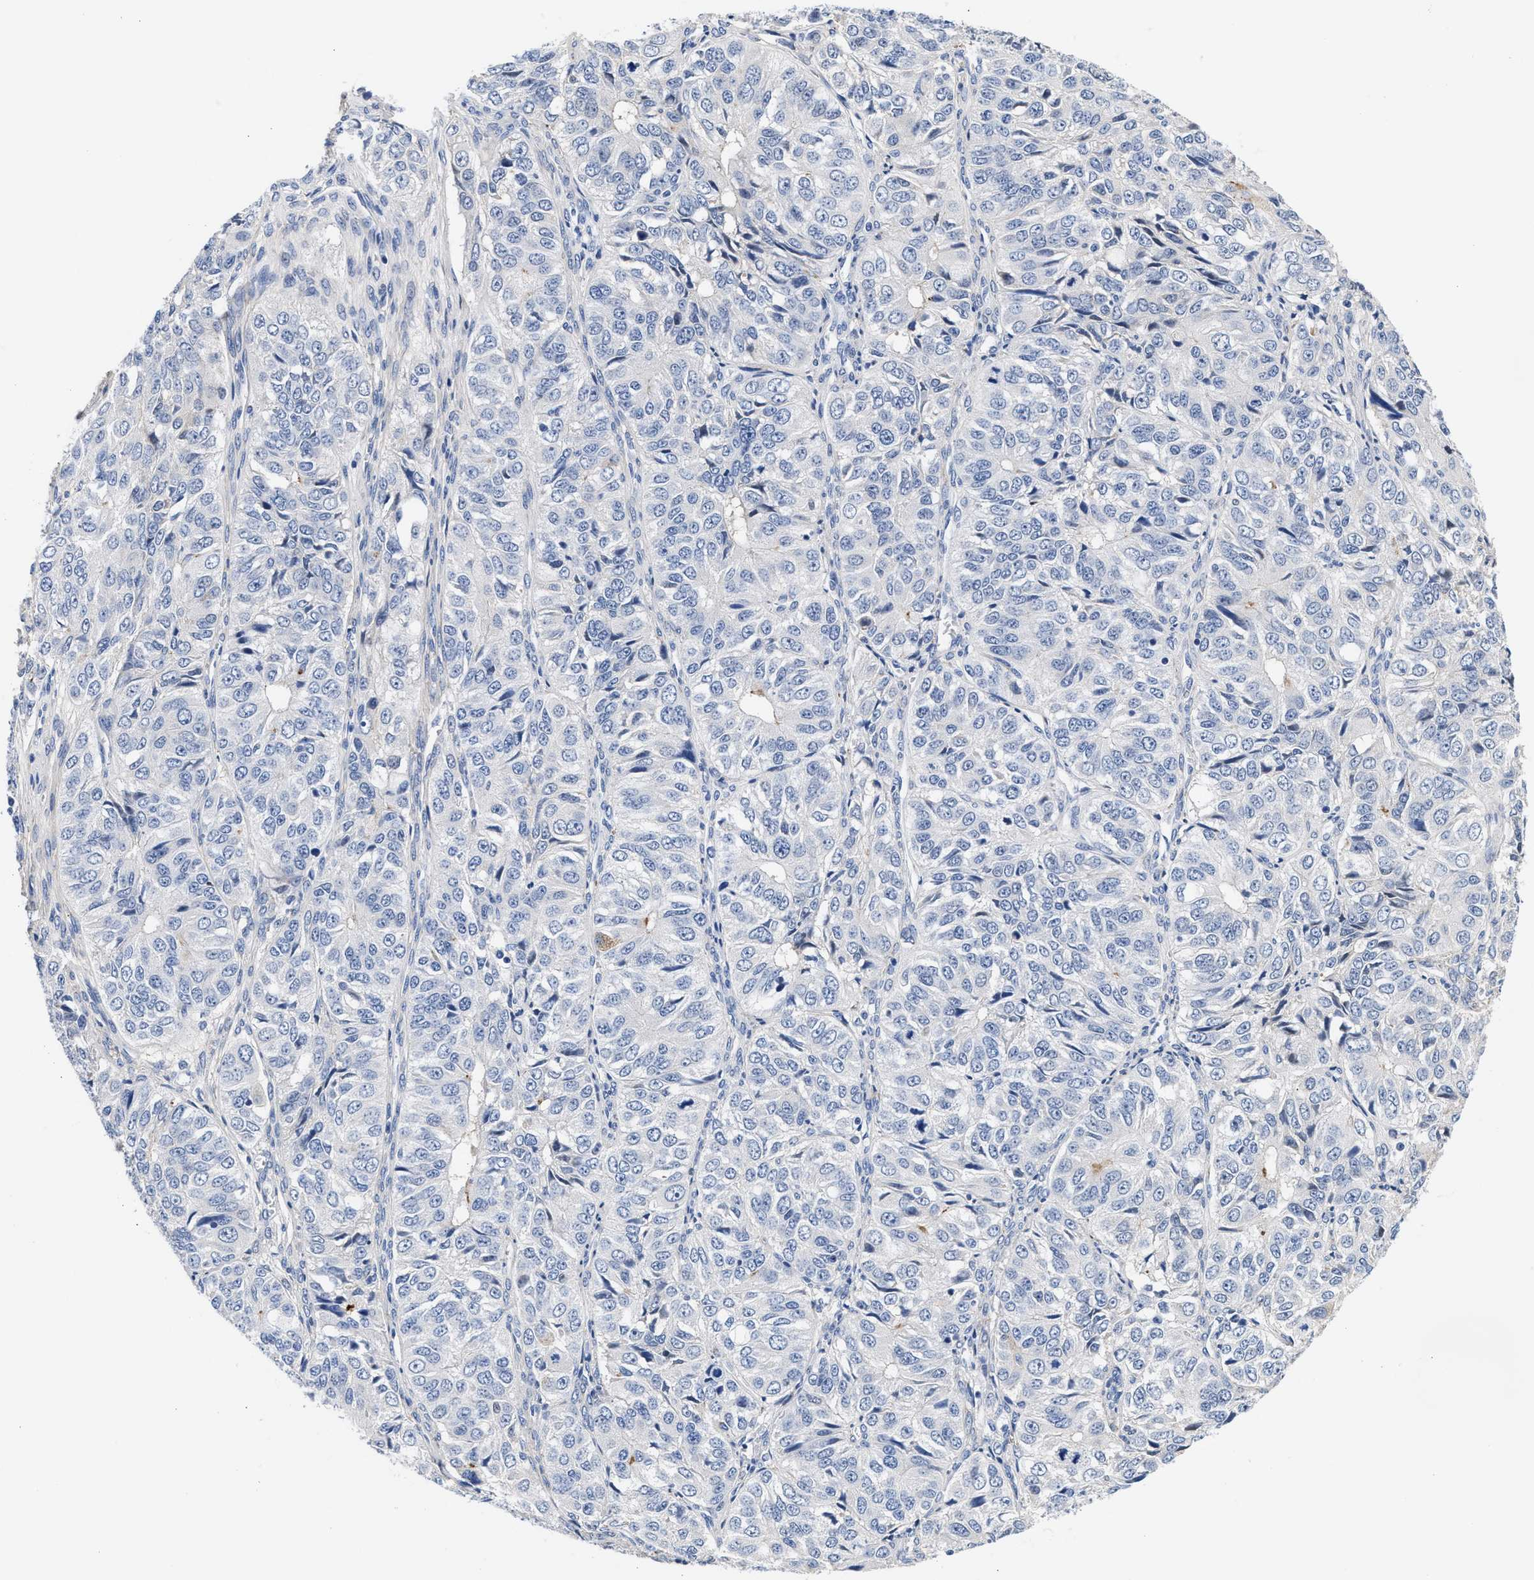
{"staining": {"intensity": "negative", "quantity": "none", "location": "none"}, "tissue": "ovarian cancer", "cell_type": "Tumor cells", "image_type": "cancer", "snomed": [{"axis": "morphology", "description": "Carcinoma, endometroid"}, {"axis": "topography", "description": "Ovary"}], "caption": "The micrograph shows no staining of tumor cells in ovarian endometroid carcinoma.", "gene": "ACTL7B", "patient": {"sex": "female", "age": 51}}